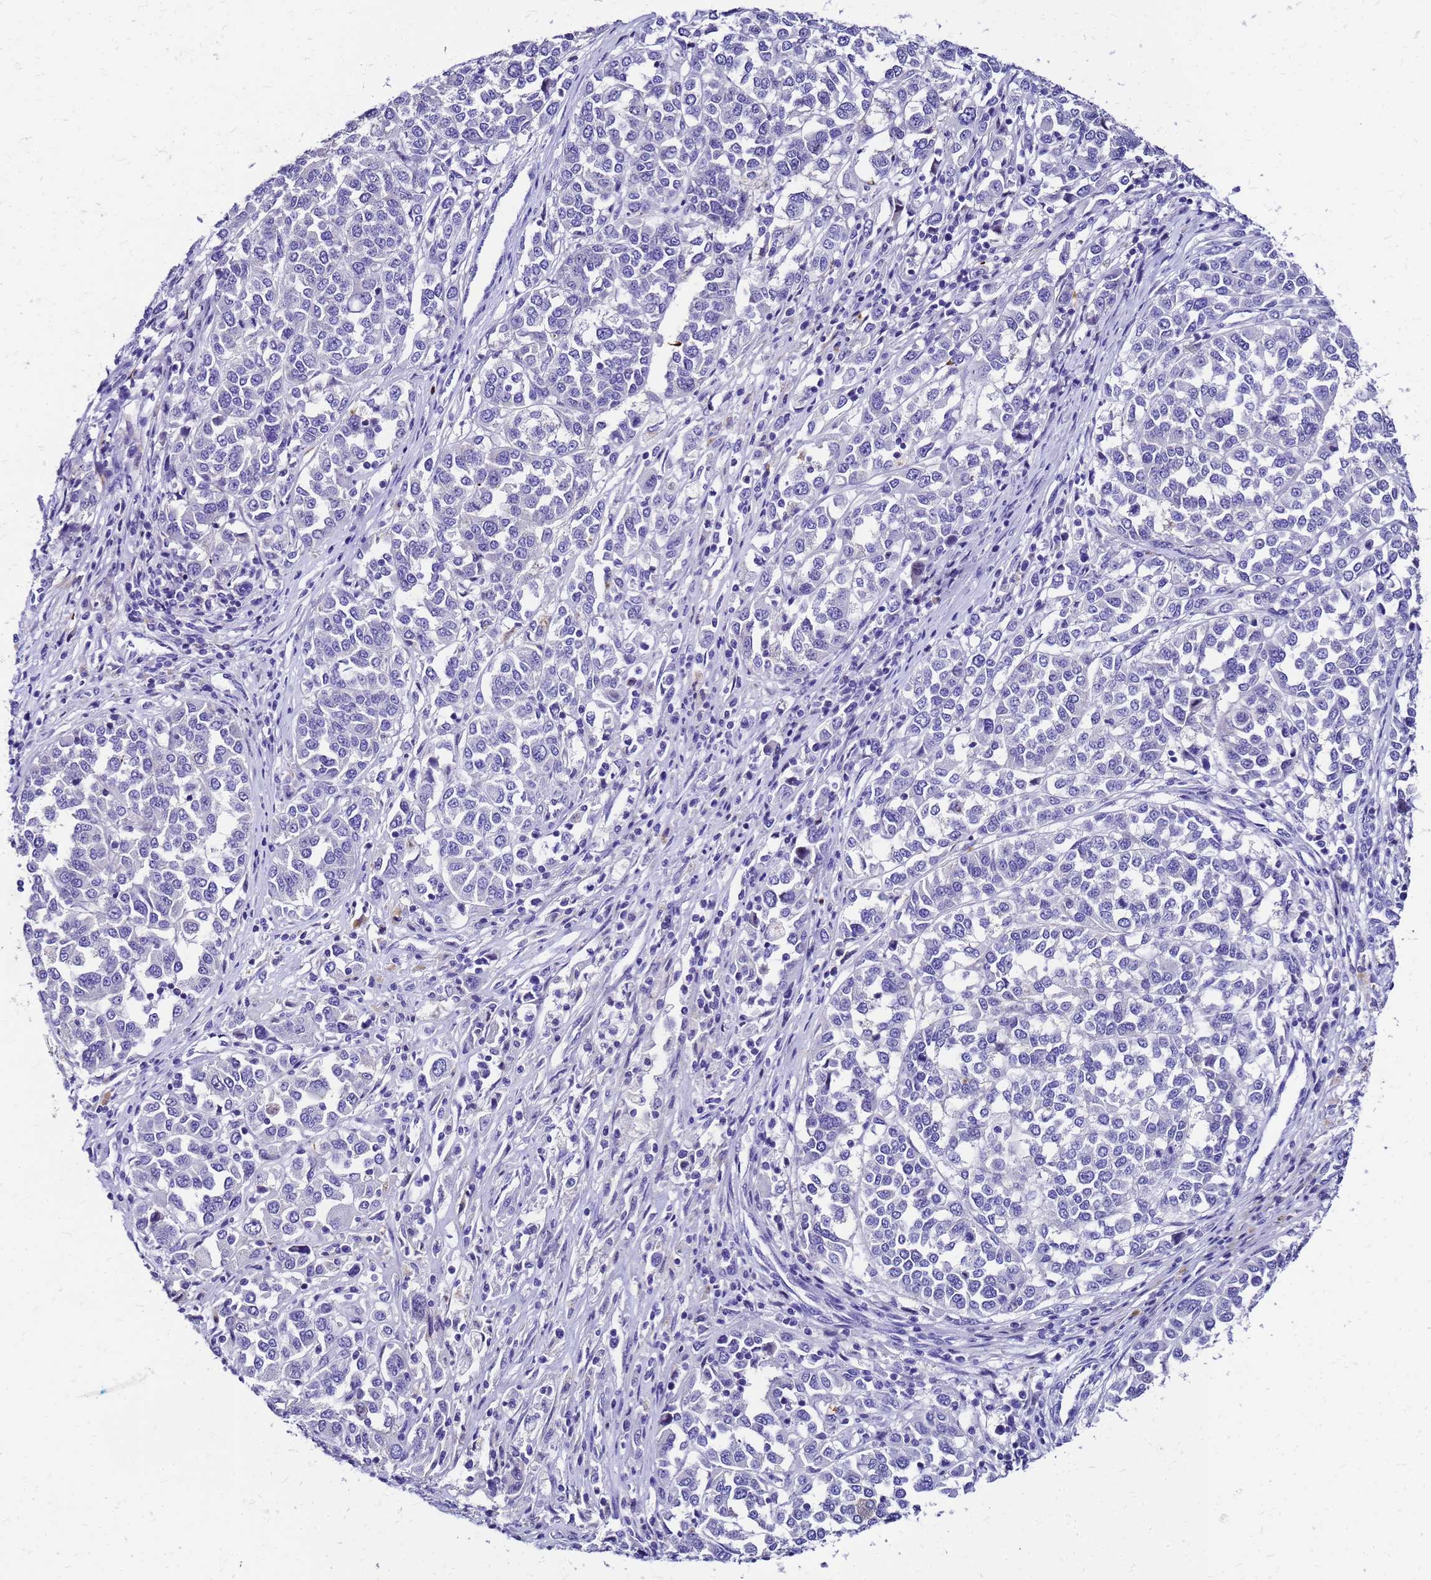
{"staining": {"intensity": "negative", "quantity": "none", "location": "none"}, "tissue": "melanoma", "cell_type": "Tumor cells", "image_type": "cancer", "snomed": [{"axis": "morphology", "description": "Malignant melanoma, Metastatic site"}, {"axis": "topography", "description": "Lymph node"}], "caption": "Immunohistochemistry of malignant melanoma (metastatic site) demonstrates no staining in tumor cells.", "gene": "SMIM21", "patient": {"sex": "male", "age": 44}}